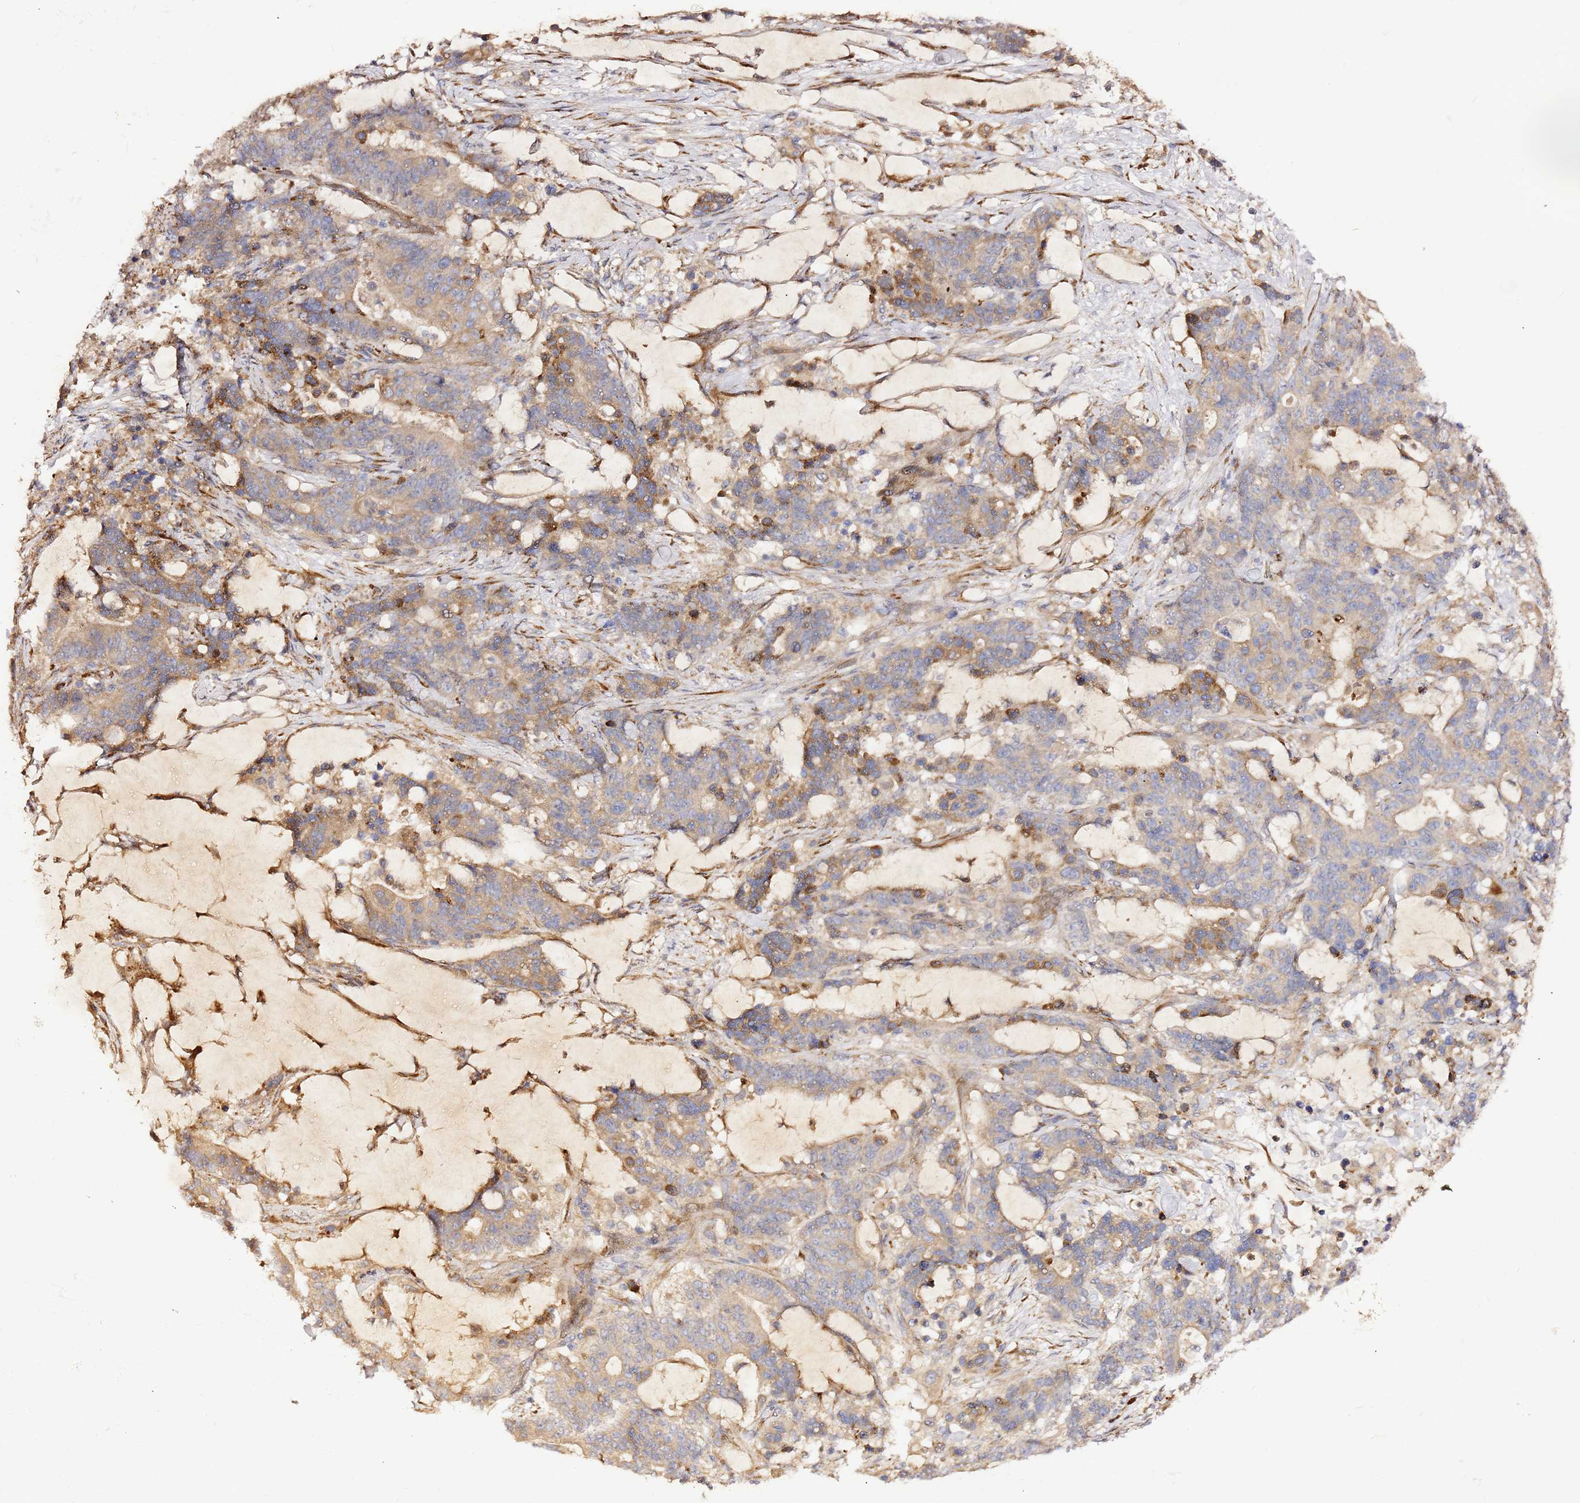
{"staining": {"intensity": "weak", "quantity": "25%-75%", "location": "cytoplasmic/membranous"}, "tissue": "stomach cancer", "cell_type": "Tumor cells", "image_type": "cancer", "snomed": [{"axis": "morphology", "description": "Normal tissue, NOS"}, {"axis": "morphology", "description": "Adenocarcinoma, NOS"}, {"axis": "topography", "description": "Stomach"}], "caption": "Tumor cells display weak cytoplasmic/membranous staining in approximately 25%-75% of cells in stomach adenocarcinoma.", "gene": "HSD17B7", "patient": {"sex": "female", "age": 64}}